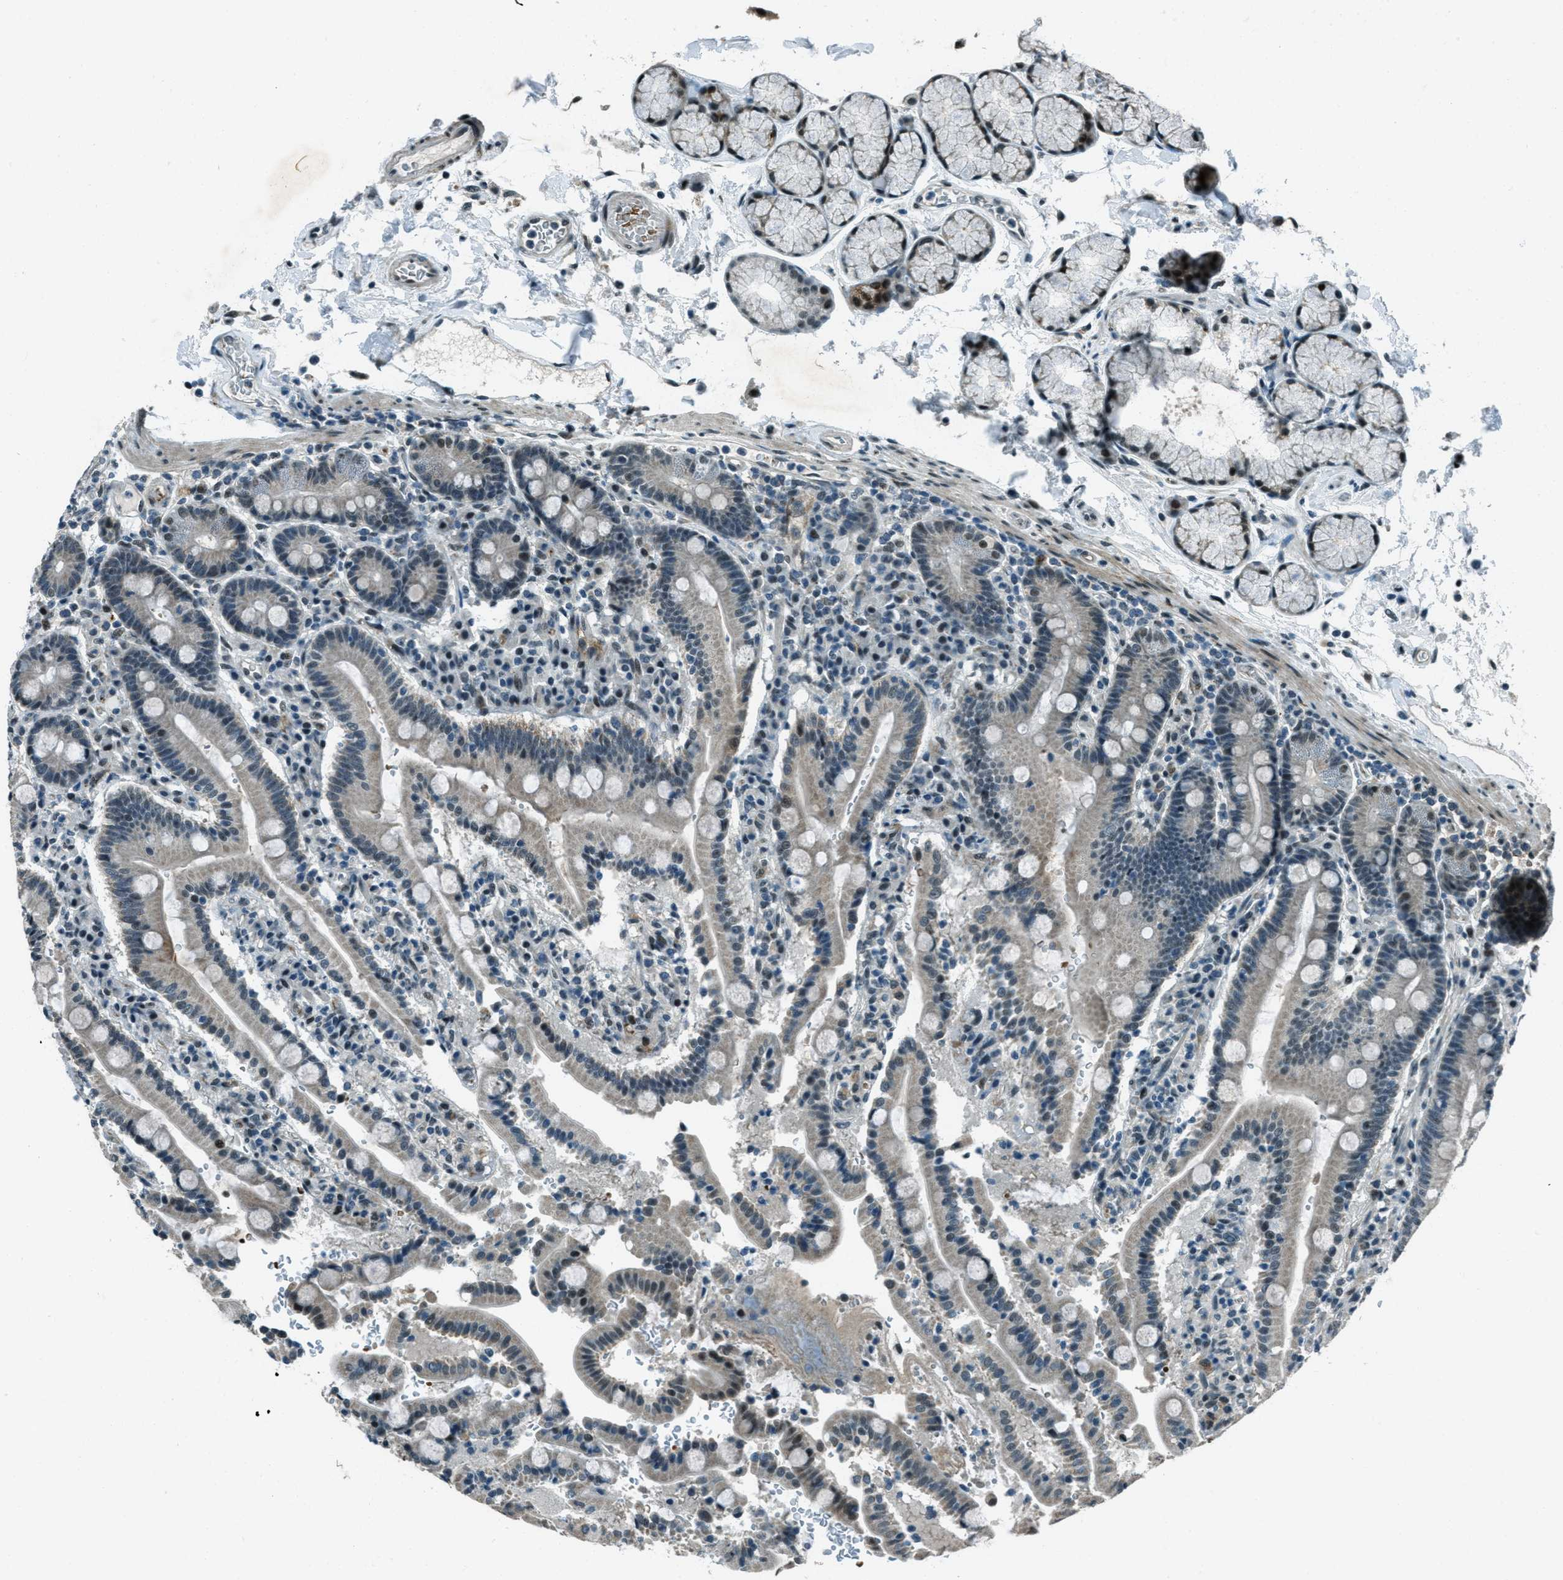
{"staining": {"intensity": "strong", "quantity": "<25%", "location": "cytoplasmic/membranous,nuclear"}, "tissue": "duodenum", "cell_type": "Glandular cells", "image_type": "normal", "snomed": [{"axis": "morphology", "description": "Normal tissue, NOS"}, {"axis": "topography", "description": "Small intestine, NOS"}], "caption": "IHC (DAB (3,3'-diaminobenzidine)) staining of benign human duodenum shows strong cytoplasmic/membranous,nuclear protein positivity in approximately <25% of glandular cells. The protein is stained brown, and the nuclei are stained in blue (DAB (3,3'-diaminobenzidine) IHC with brightfield microscopy, high magnification).", "gene": "TARDBP", "patient": {"sex": "female", "age": 71}}